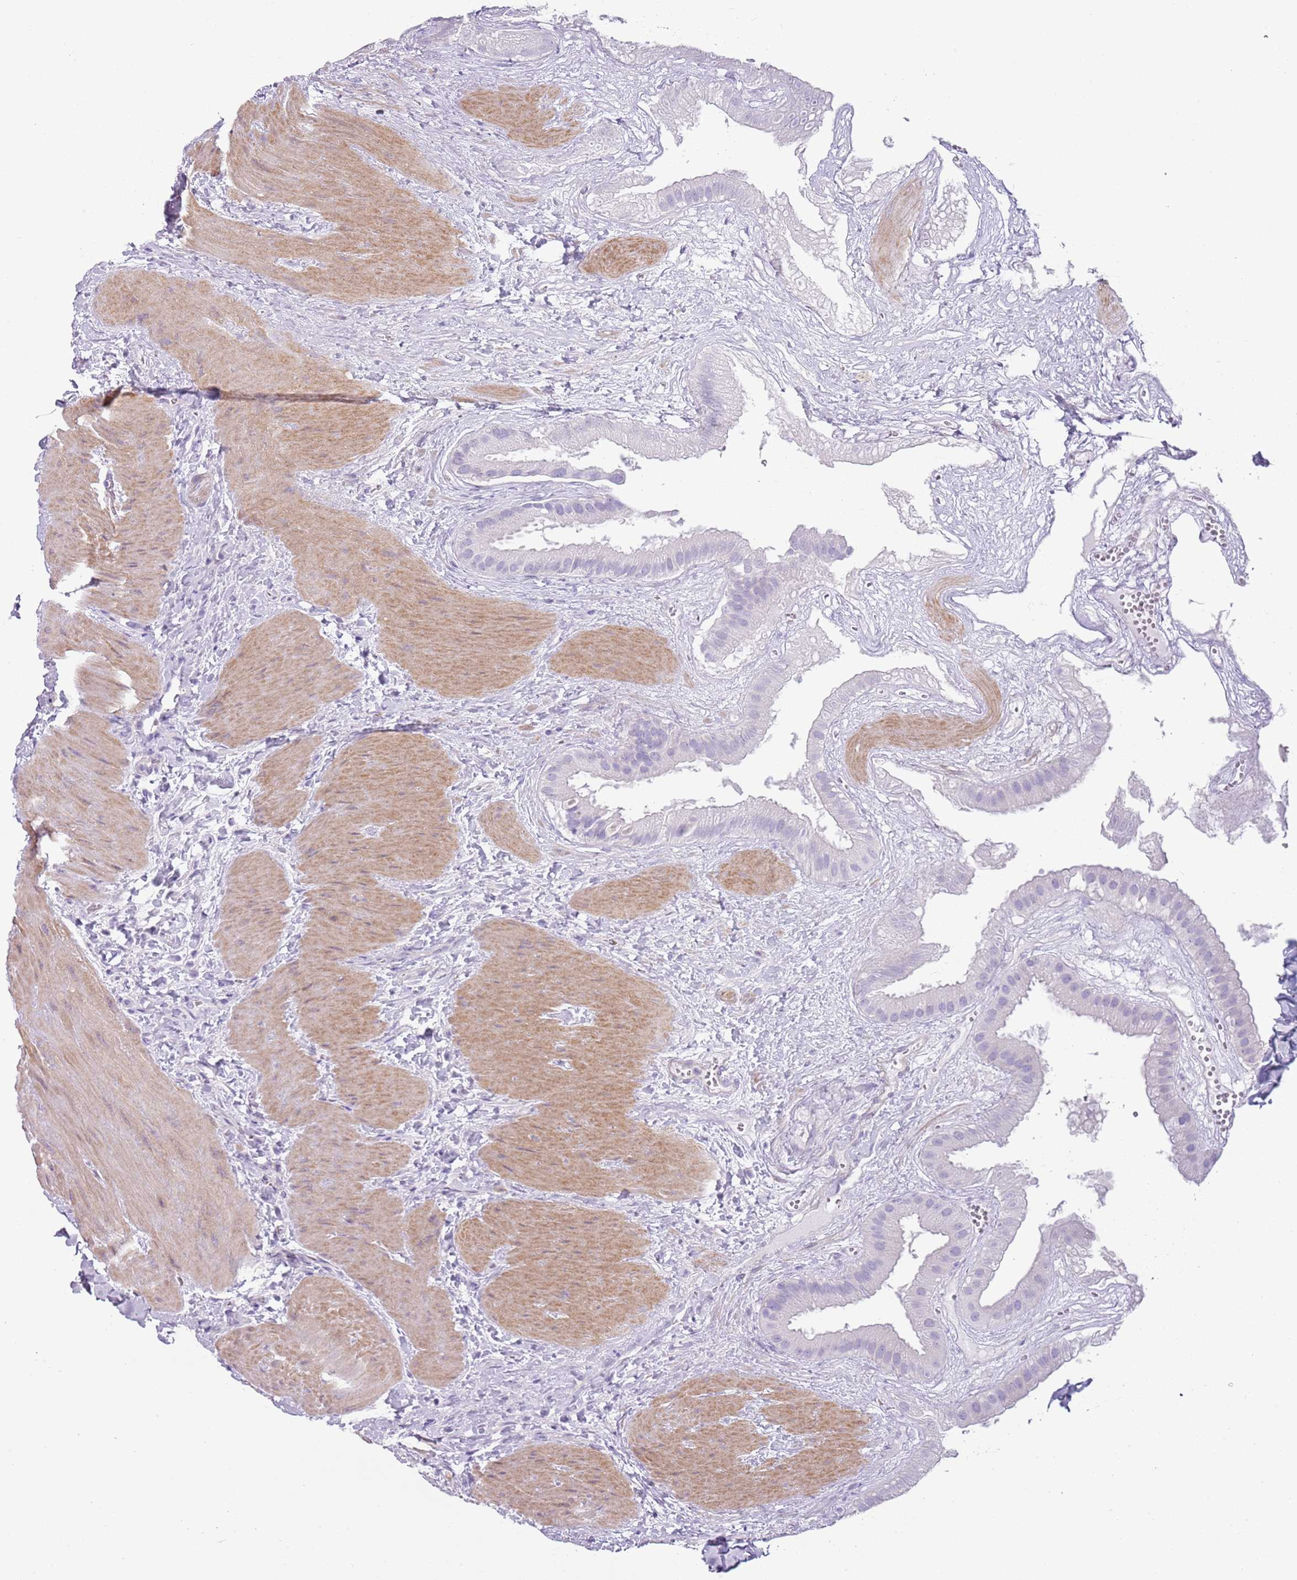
{"staining": {"intensity": "negative", "quantity": "none", "location": "none"}, "tissue": "gallbladder", "cell_type": "Glandular cells", "image_type": "normal", "snomed": [{"axis": "morphology", "description": "Normal tissue, NOS"}, {"axis": "topography", "description": "Gallbladder"}], "caption": "Immunohistochemical staining of unremarkable human gallbladder shows no significant expression in glandular cells. (Stains: DAB immunohistochemistry (IHC) with hematoxylin counter stain, Microscopy: brightfield microscopy at high magnification).", "gene": "CD177", "patient": {"sex": "male", "age": 55}}